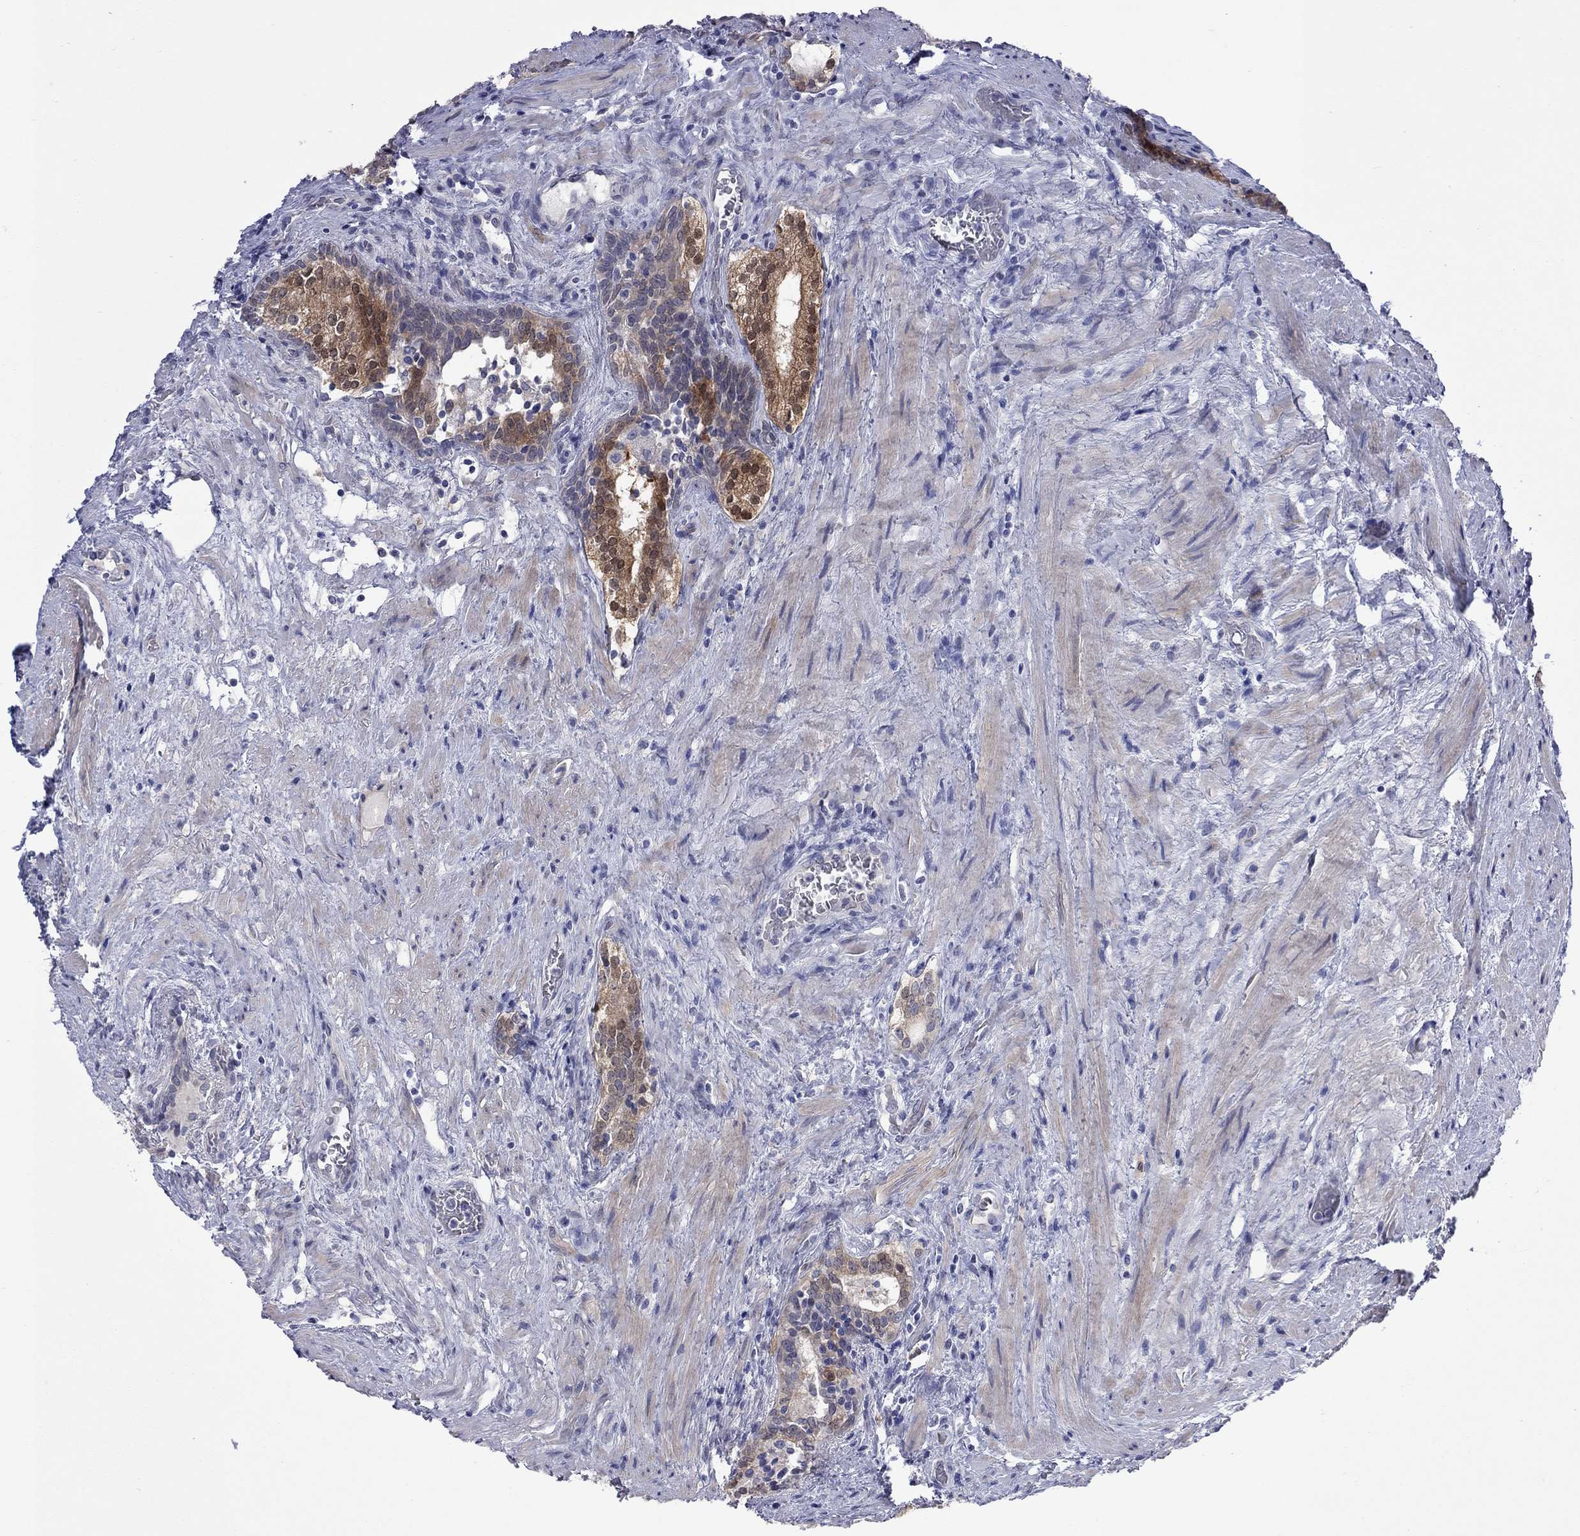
{"staining": {"intensity": "strong", "quantity": ">75%", "location": "cytoplasmic/membranous,nuclear"}, "tissue": "prostate cancer", "cell_type": "Tumor cells", "image_type": "cancer", "snomed": [{"axis": "morphology", "description": "Adenocarcinoma, NOS"}, {"axis": "morphology", "description": "Adenocarcinoma, High grade"}, {"axis": "topography", "description": "Prostate"}], "caption": "This histopathology image exhibits prostate cancer (adenocarcinoma (high-grade)) stained with immunohistochemistry (IHC) to label a protein in brown. The cytoplasmic/membranous and nuclear of tumor cells show strong positivity for the protein. Nuclei are counter-stained blue.", "gene": "CTNNBIP1", "patient": {"sex": "male", "age": 61}}